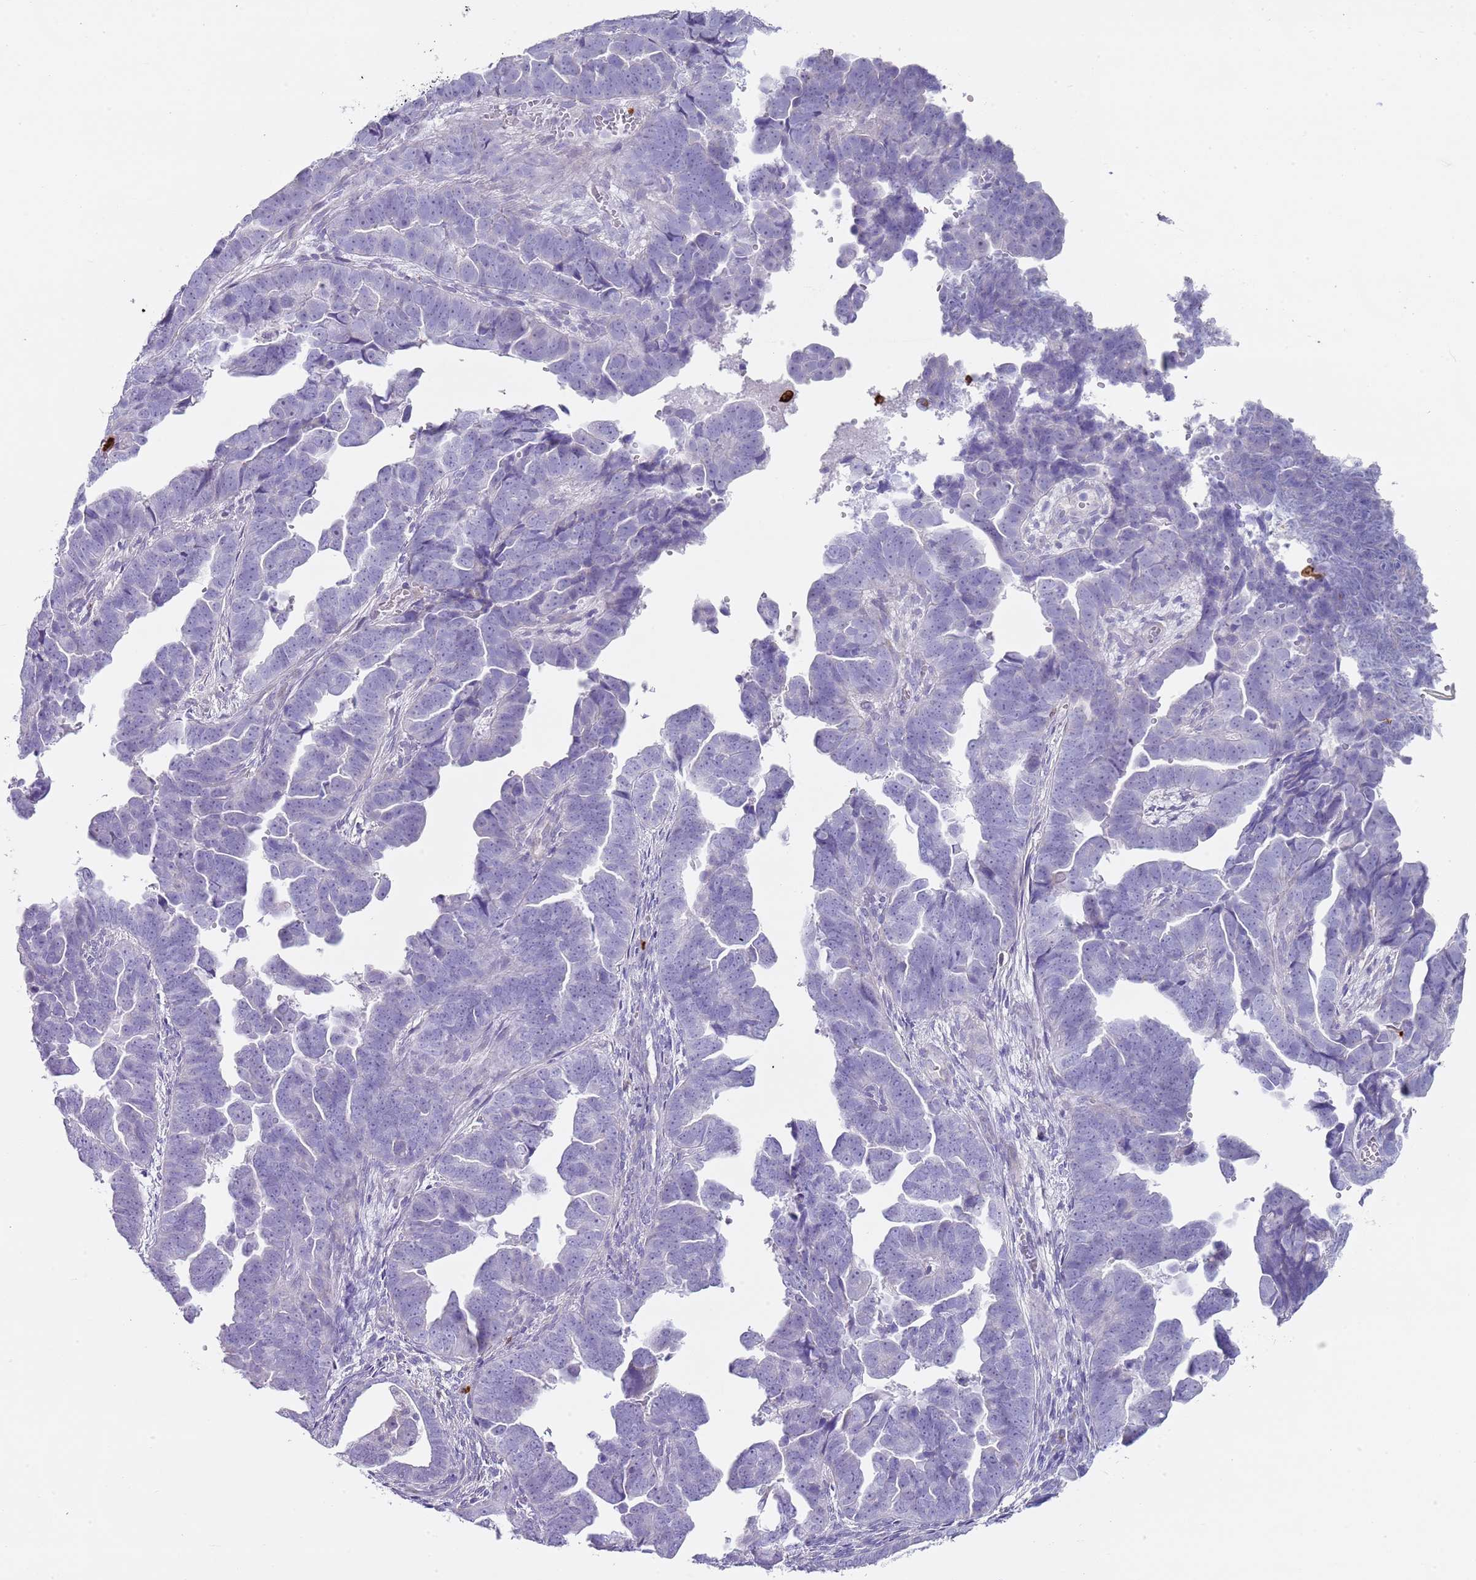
{"staining": {"intensity": "negative", "quantity": "none", "location": "none"}, "tissue": "endometrial cancer", "cell_type": "Tumor cells", "image_type": "cancer", "snomed": [{"axis": "morphology", "description": "Adenocarcinoma, NOS"}, {"axis": "topography", "description": "Endometrium"}], "caption": "There is no significant positivity in tumor cells of endometrial cancer. (DAB immunohistochemistry, high magnification).", "gene": "CD177", "patient": {"sex": "female", "age": 75}}